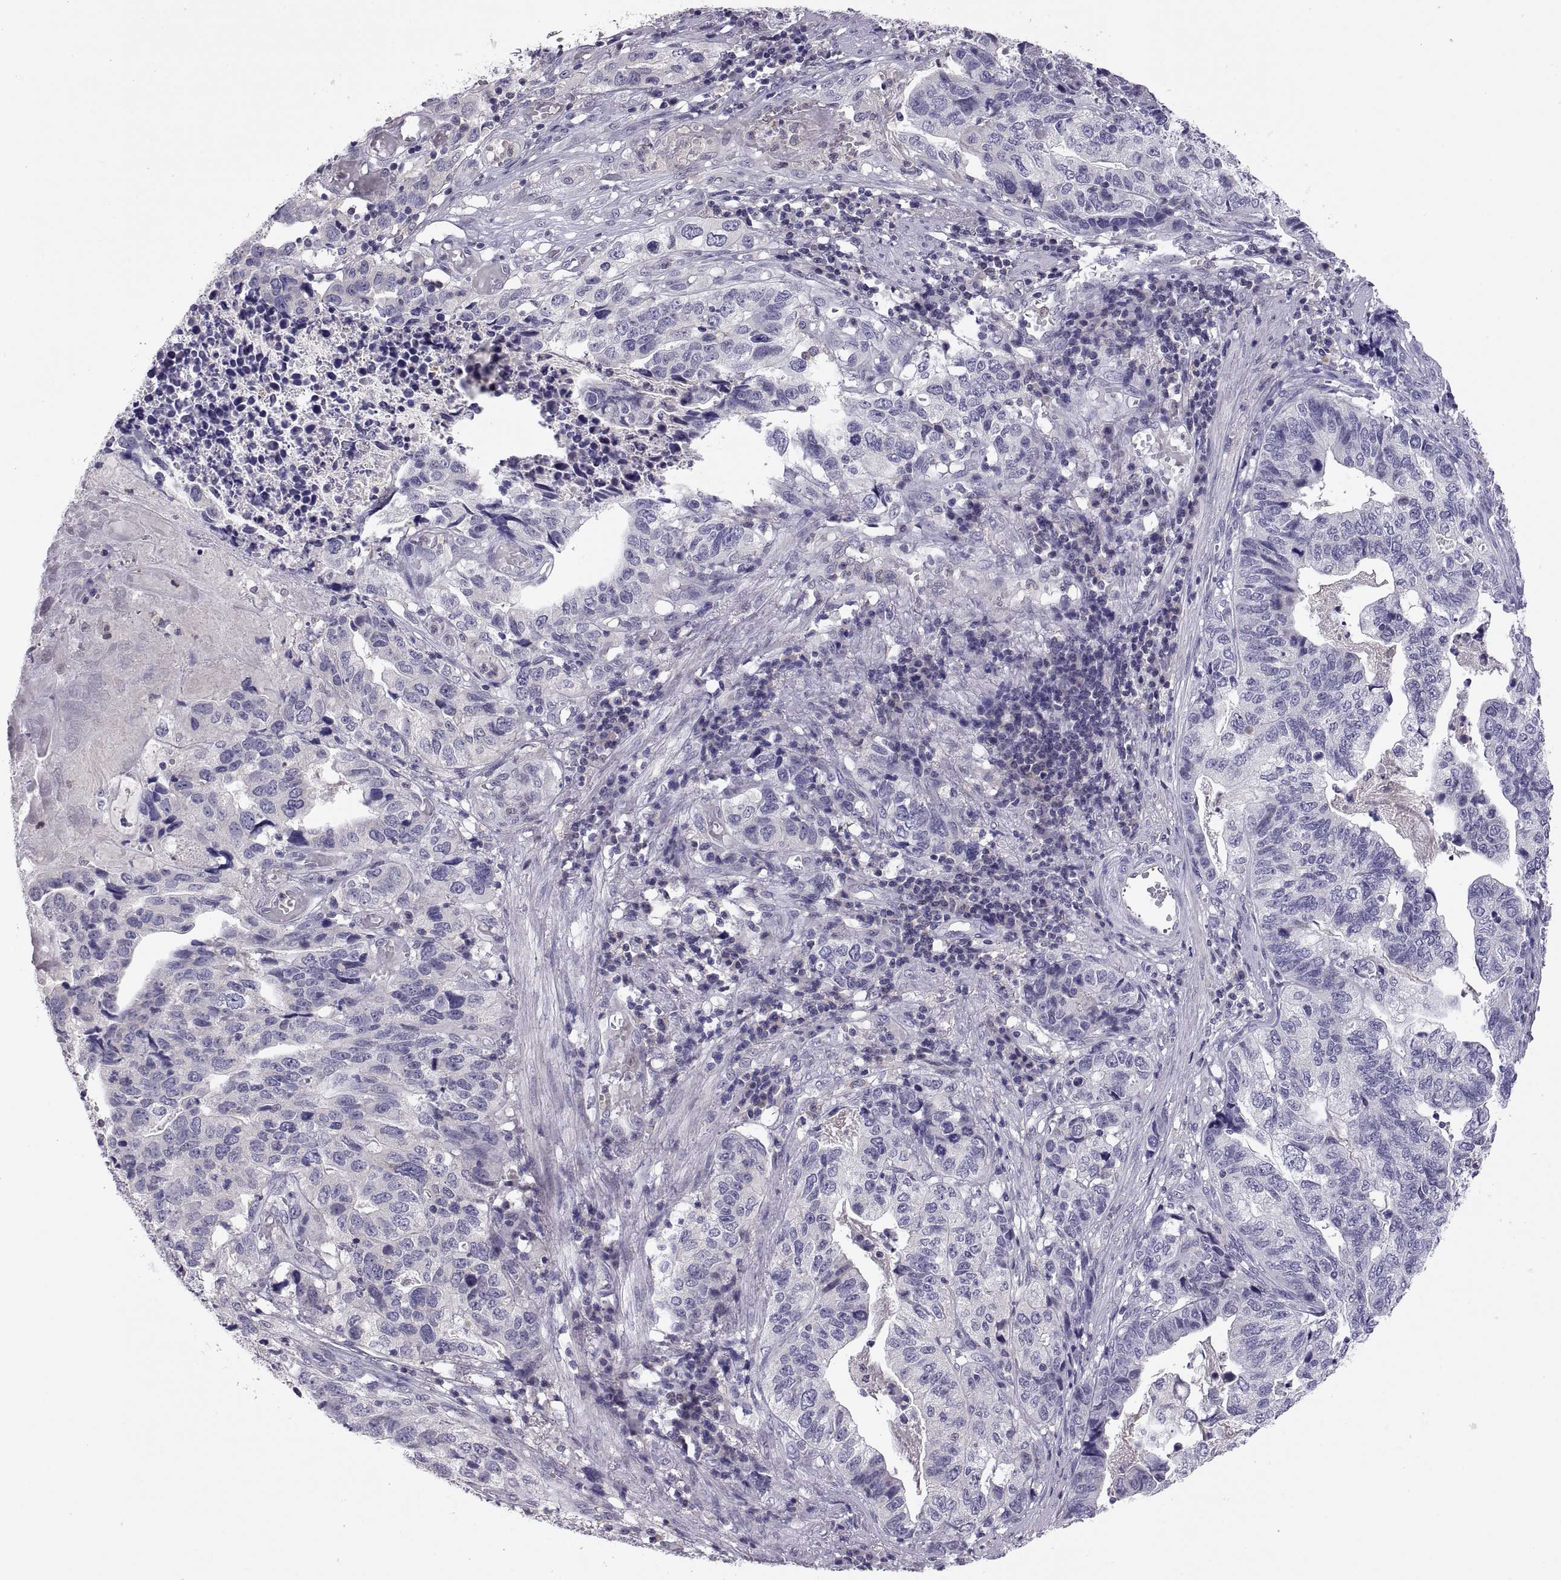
{"staining": {"intensity": "negative", "quantity": "none", "location": "none"}, "tissue": "stomach cancer", "cell_type": "Tumor cells", "image_type": "cancer", "snomed": [{"axis": "morphology", "description": "Adenocarcinoma, NOS"}, {"axis": "topography", "description": "Stomach, upper"}], "caption": "Protein analysis of adenocarcinoma (stomach) shows no significant expression in tumor cells.", "gene": "FGF9", "patient": {"sex": "female", "age": 67}}